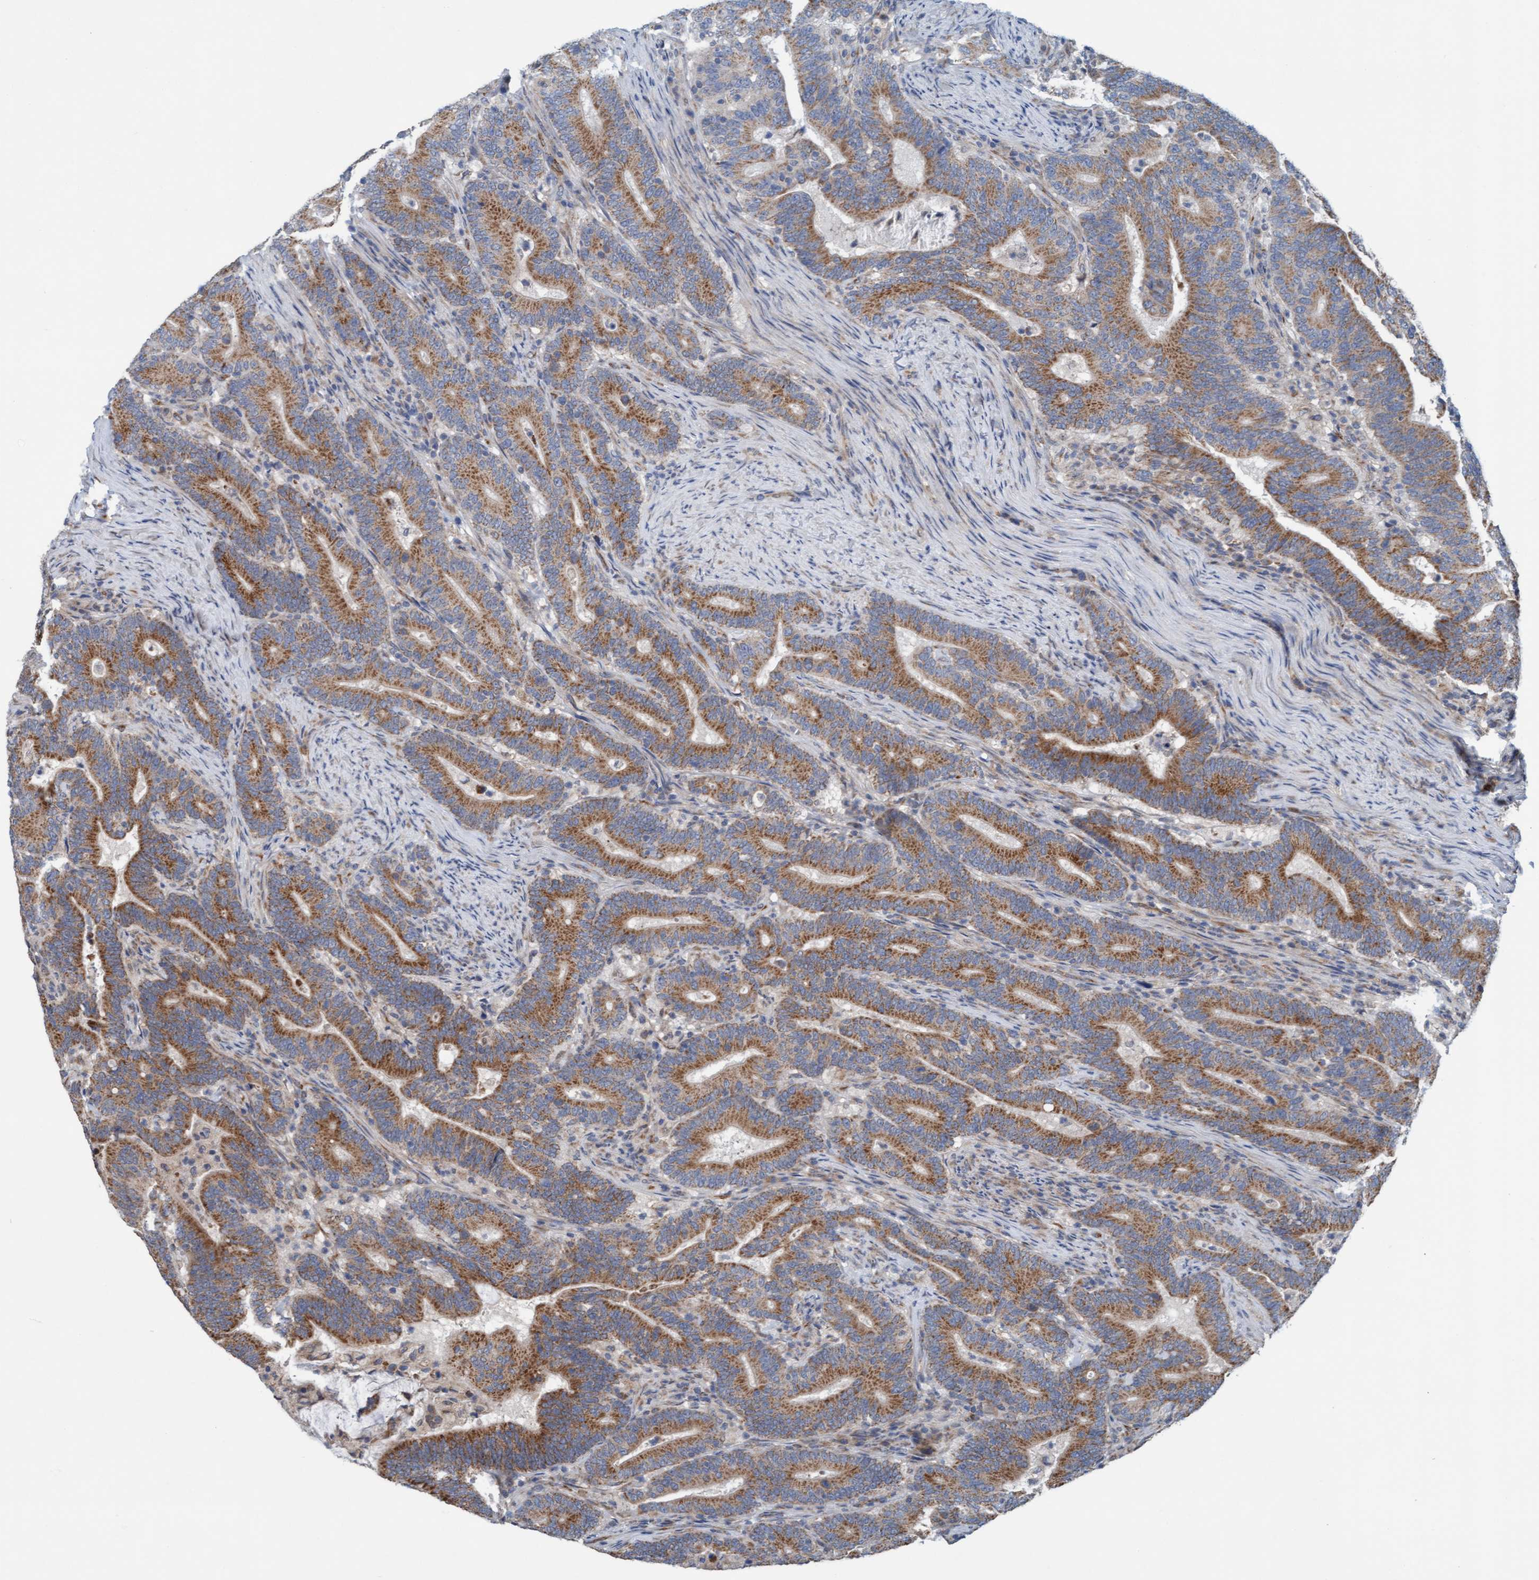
{"staining": {"intensity": "moderate", "quantity": ">75%", "location": "cytoplasmic/membranous"}, "tissue": "colorectal cancer", "cell_type": "Tumor cells", "image_type": "cancer", "snomed": [{"axis": "morphology", "description": "Adenocarcinoma, NOS"}, {"axis": "topography", "description": "Colon"}], "caption": "Colorectal cancer stained with DAB immunohistochemistry reveals medium levels of moderate cytoplasmic/membranous staining in about >75% of tumor cells.", "gene": "ZNF566", "patient": {"sex": "female", "age": 66}}